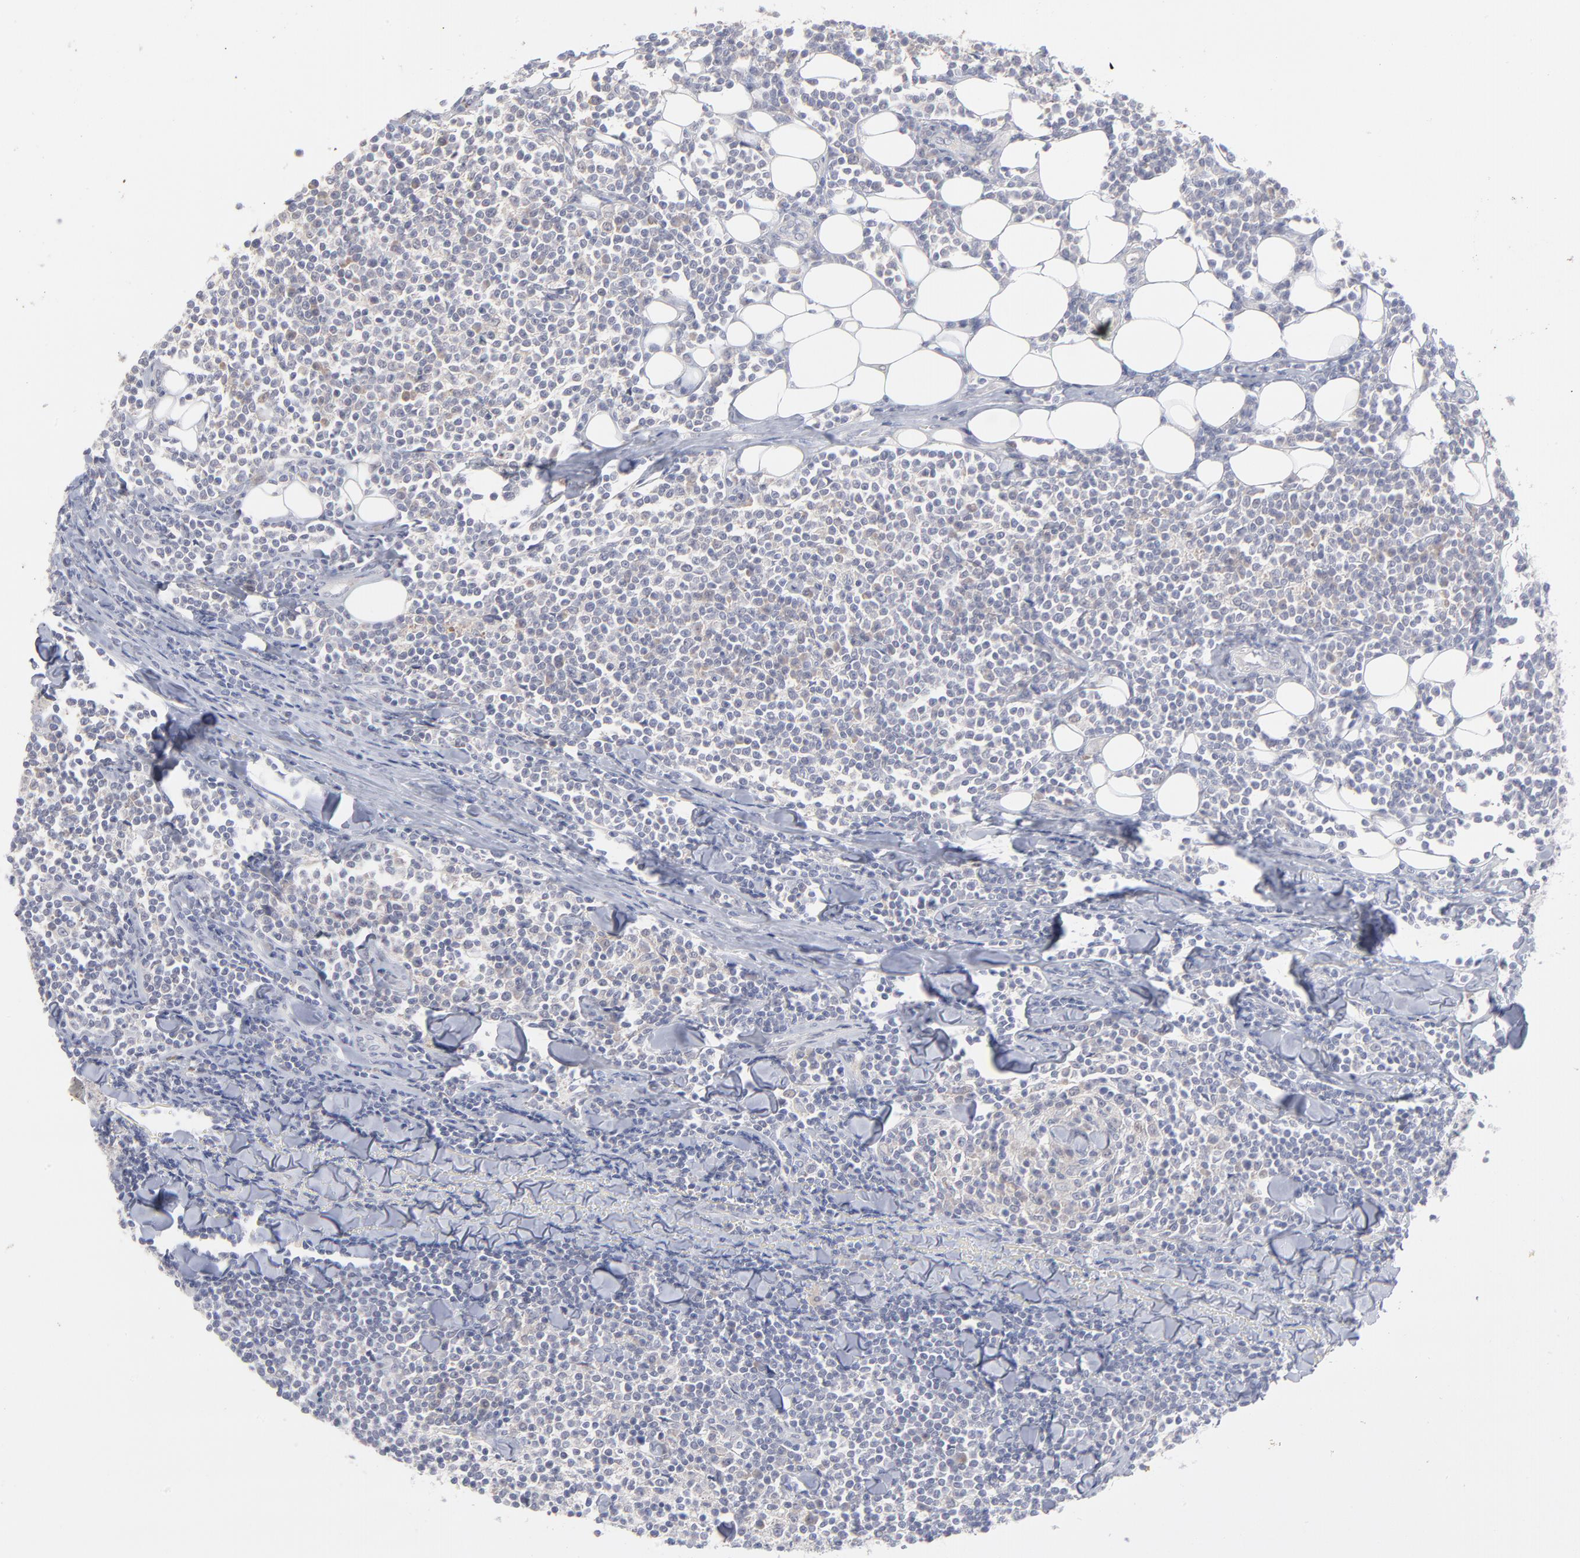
{"staining": {"intensity": "negative", "quantity": "none", "location": "none"}, "tissue": "lymphoma", "cell_type": "Tumor cells", "image_type": "cancer", "snomed": [{"axis": "morphology", "description": "Malignant lymphoma, non-Hodgkin's type, Low grade"}, {"axis": "topography", "description": "Soft tissue"}], "caption": "Immunohistochemical staining of human lymphoma demonstrates no significant positivity in tumor cells.", "gene": "RPS24", "patient": {"sex": "male", "age": 92}}